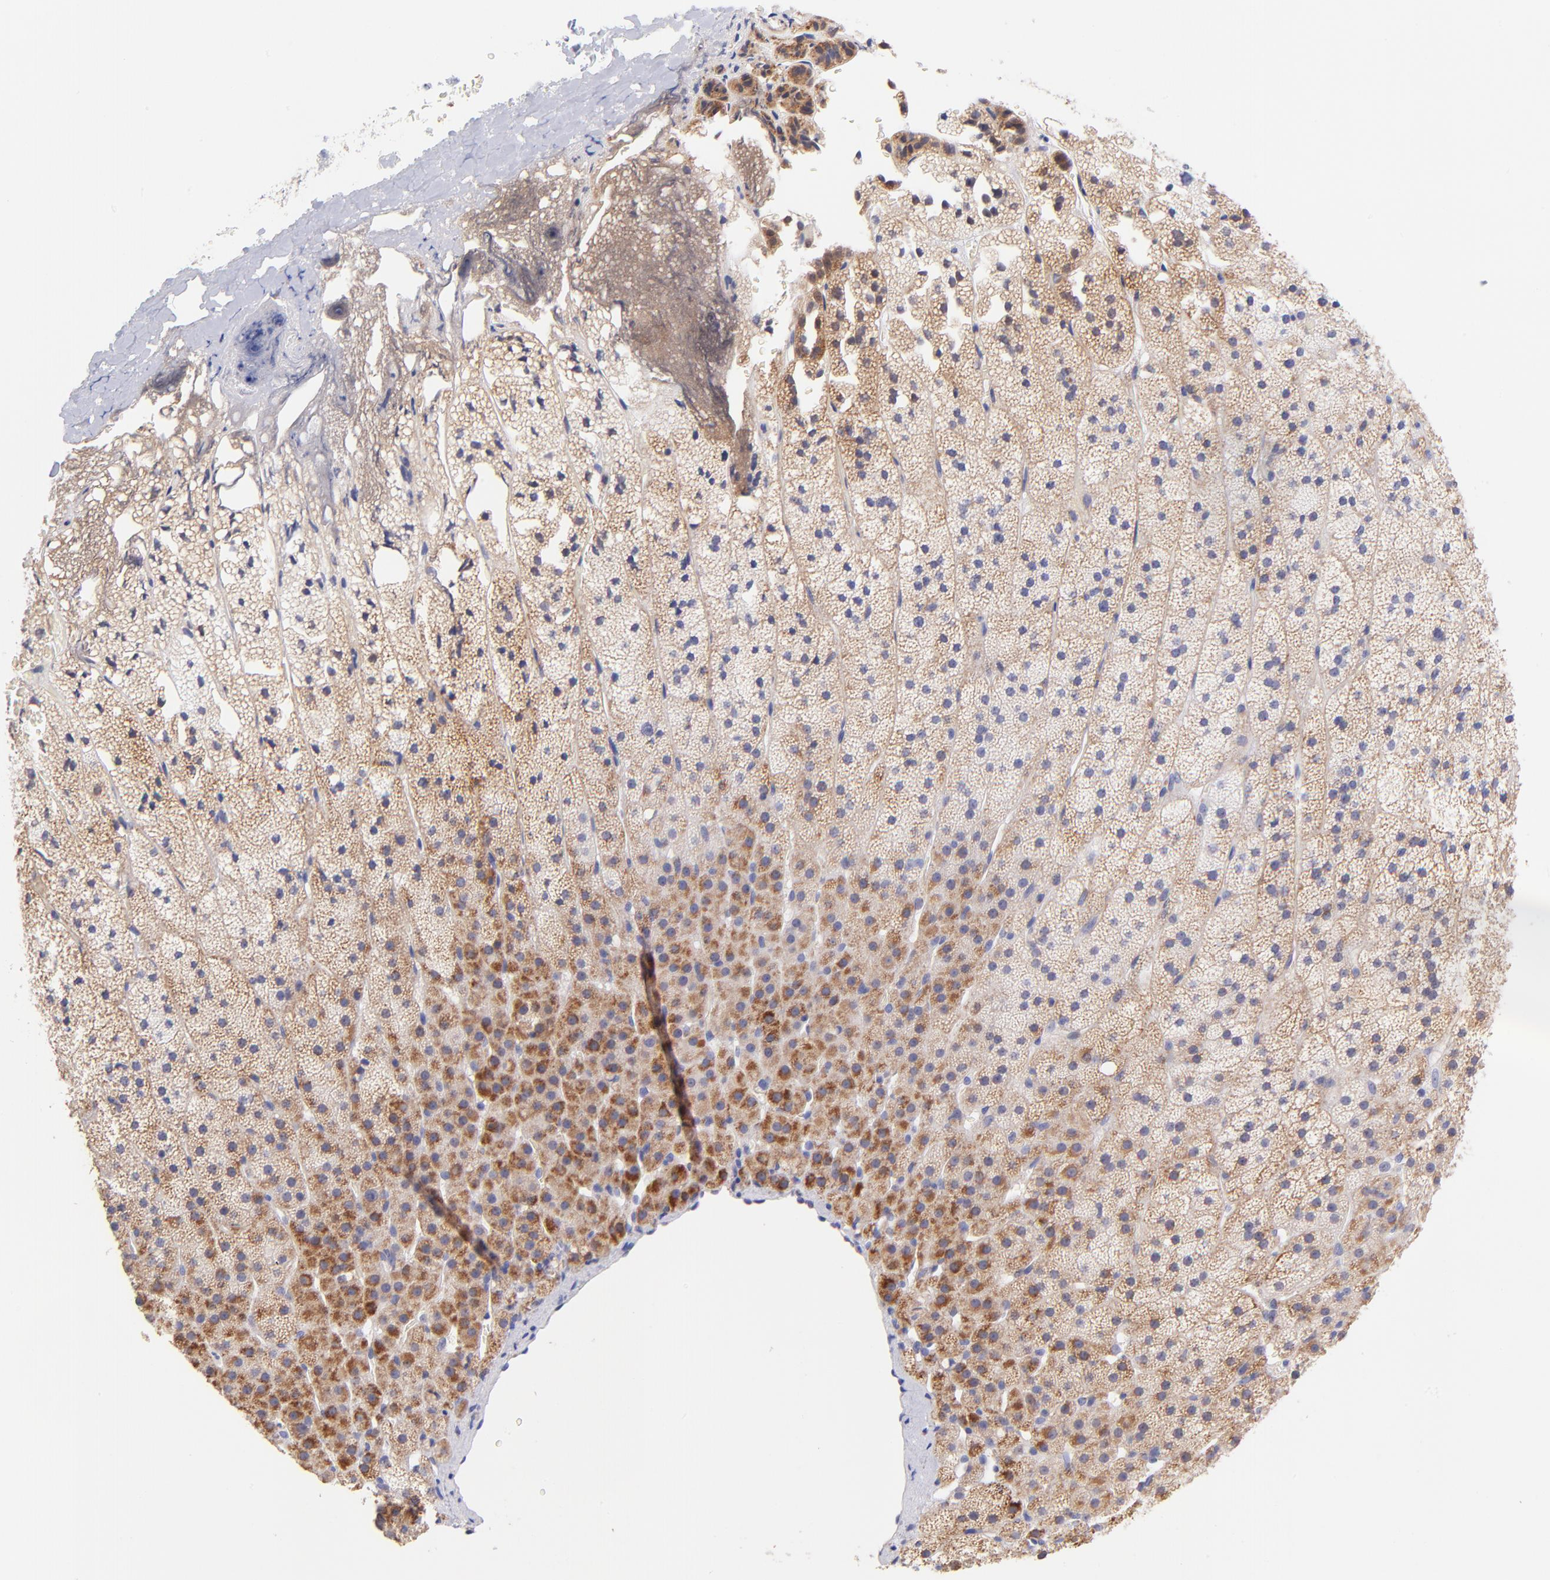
{"staining": {"intensity": "moderate", "quantity": ">75%", "location": "cytoplasmic/membranous"}, "tissue": "adrenal gland", "cell_type": "Glandular cells", "image_type": "normal", "snomed": [{"axis": "morphology", "description": "Normal tissue, NOS"}, {"axis": "topography", "description": "Adrenal gland"}], "caption": "A micrograph of adrenal gland stained for a protein reveals moderate cytoplasmic/membranous brown staining in glandular cells. (Stains: DAB (3,3'-diaminobenzidine) in brown, nuclei in blue, Microscopy: brightfield microscopy at high magnification).", "gene": "NDUFB7", "patient": {"sex": "male", "age": 35}}